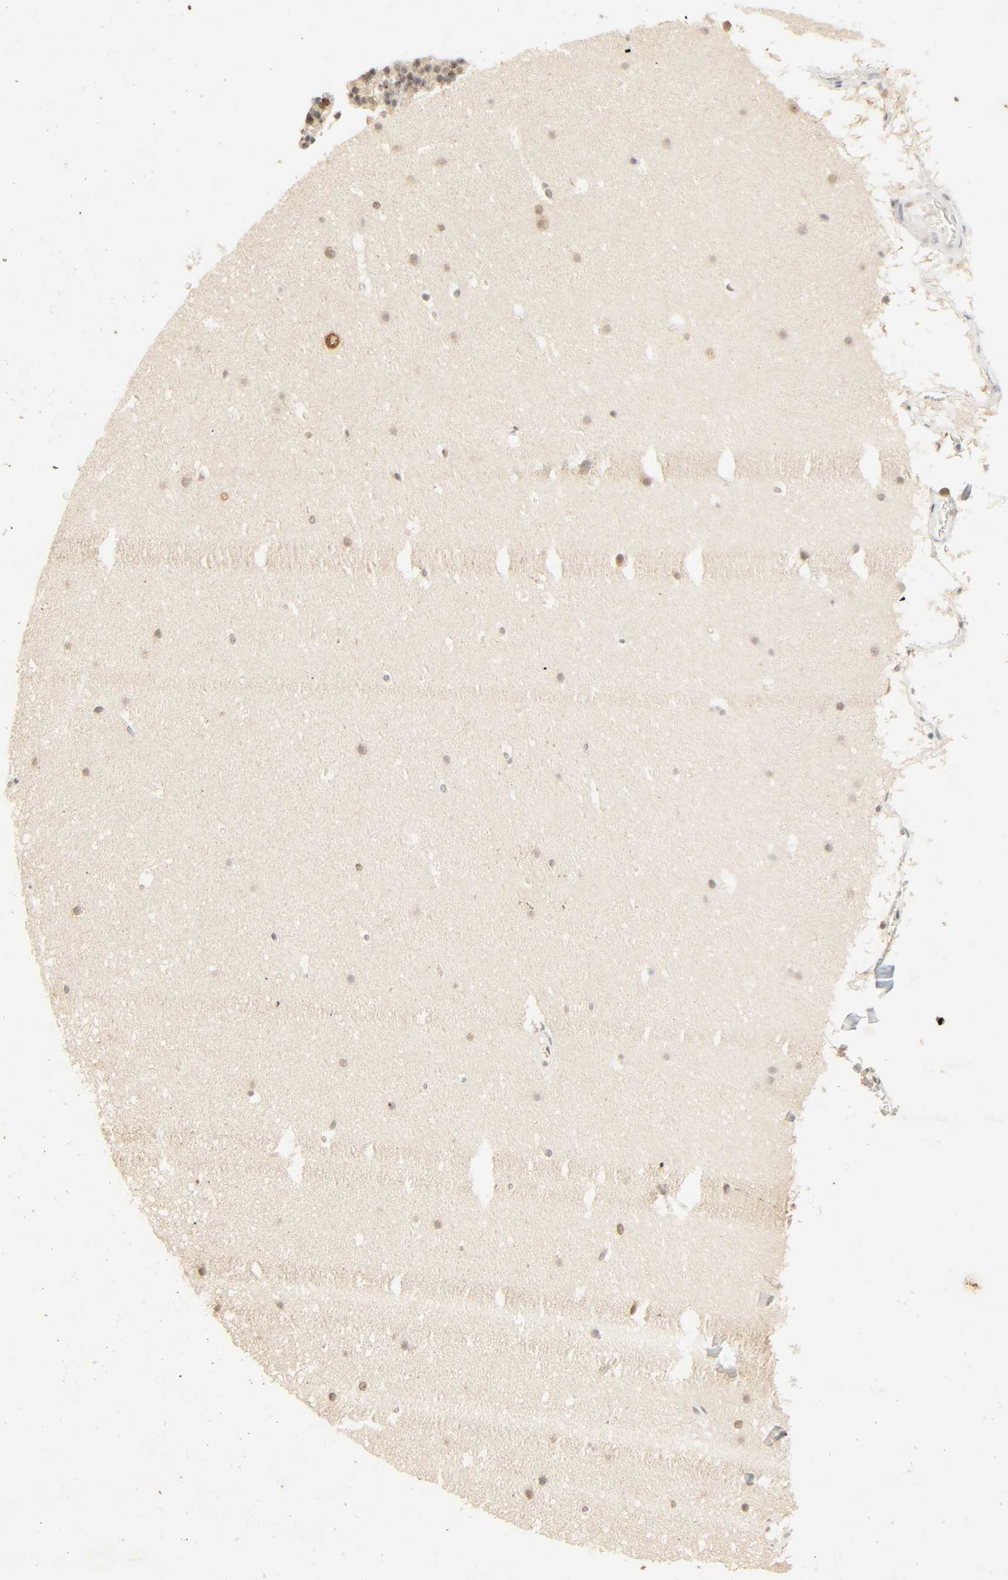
{"staining": {"intensity": "moderate", "quantity": "<25%", "location": "nuclear"}, "tissue": "cerebellum", "cell_type": "Cells in granular layer", "image_type": "normal", "snomed": [{"axis": "morphology", "description": "Normal tissue, NOS"}, {"axis": "topography", "description": "Cerebellum"}], "caption": "High-magnification brightfield microscopy of benign cerebellum stained with DAB (3,3'-diaminobenzidine) (brown) and counterstained with hematoxylin (blue). cells in granular layer exhibit moderate nuclear expression is identified in approximately<25% of cells.", "gene": "UBC", "patient": {"sex": "male", "age": 45}}